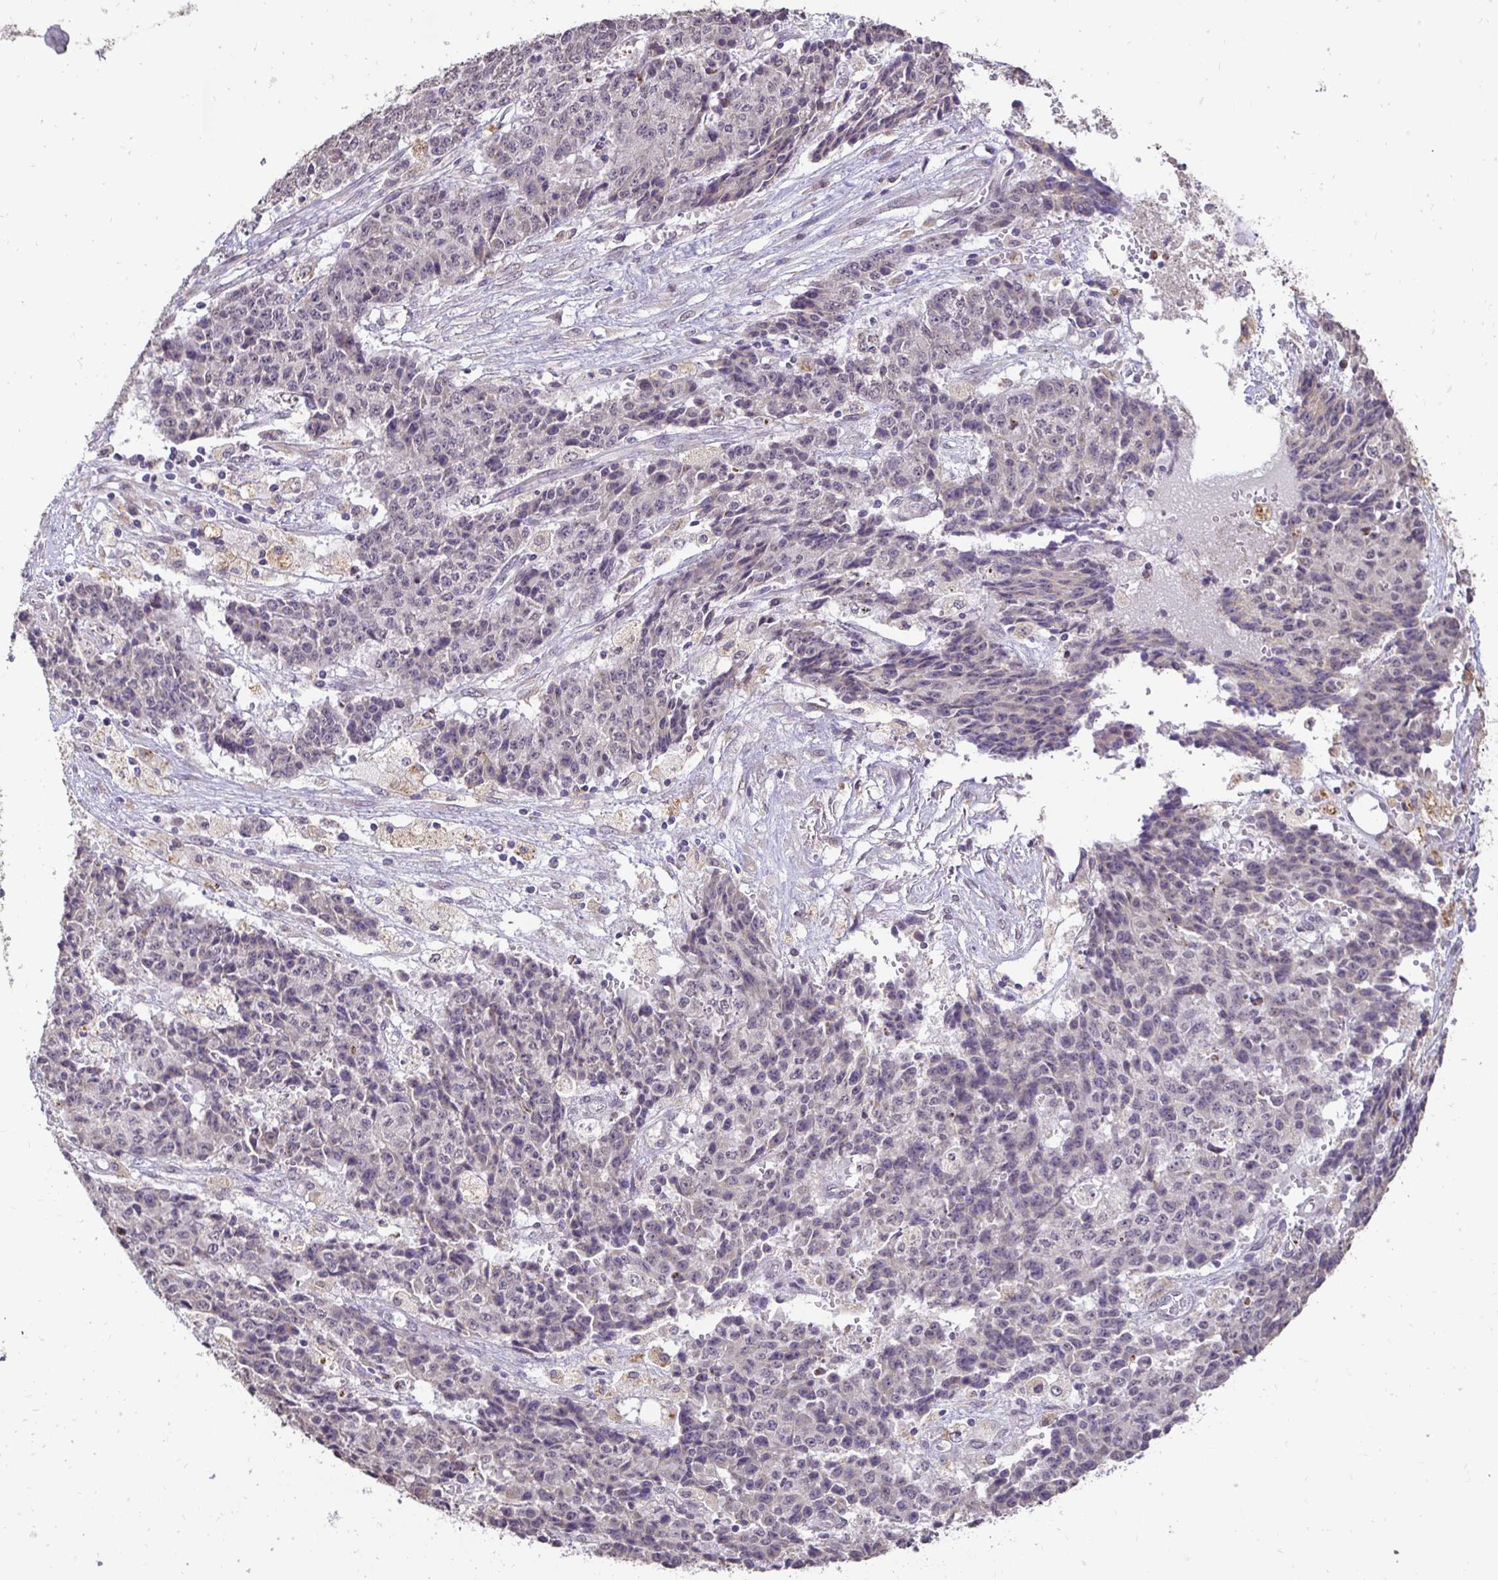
{"staining": {"intensity": "negative", "quantity": "none", "location": "none"}, "tissue": "ovarian cancer", "cell_type": "Tumor cells", "image_type": "cancer", "snomed": [{"axis": "morphology", "description": "Carcinoma, endometroid"}, {"axis": "topography", "description": "Ovary"}], "caption": "Immunohistochemistry (IHC) of ovarian cancer (endometroid carcinoma) demonstrates no positivity in tumor cells. (DAB (3,3'-diaminobenzidine) IHC visualized using brightfield microscopy, high magnification).", "gene": "RHEBL1", "patient": {"sex": "female", "age": 42}}